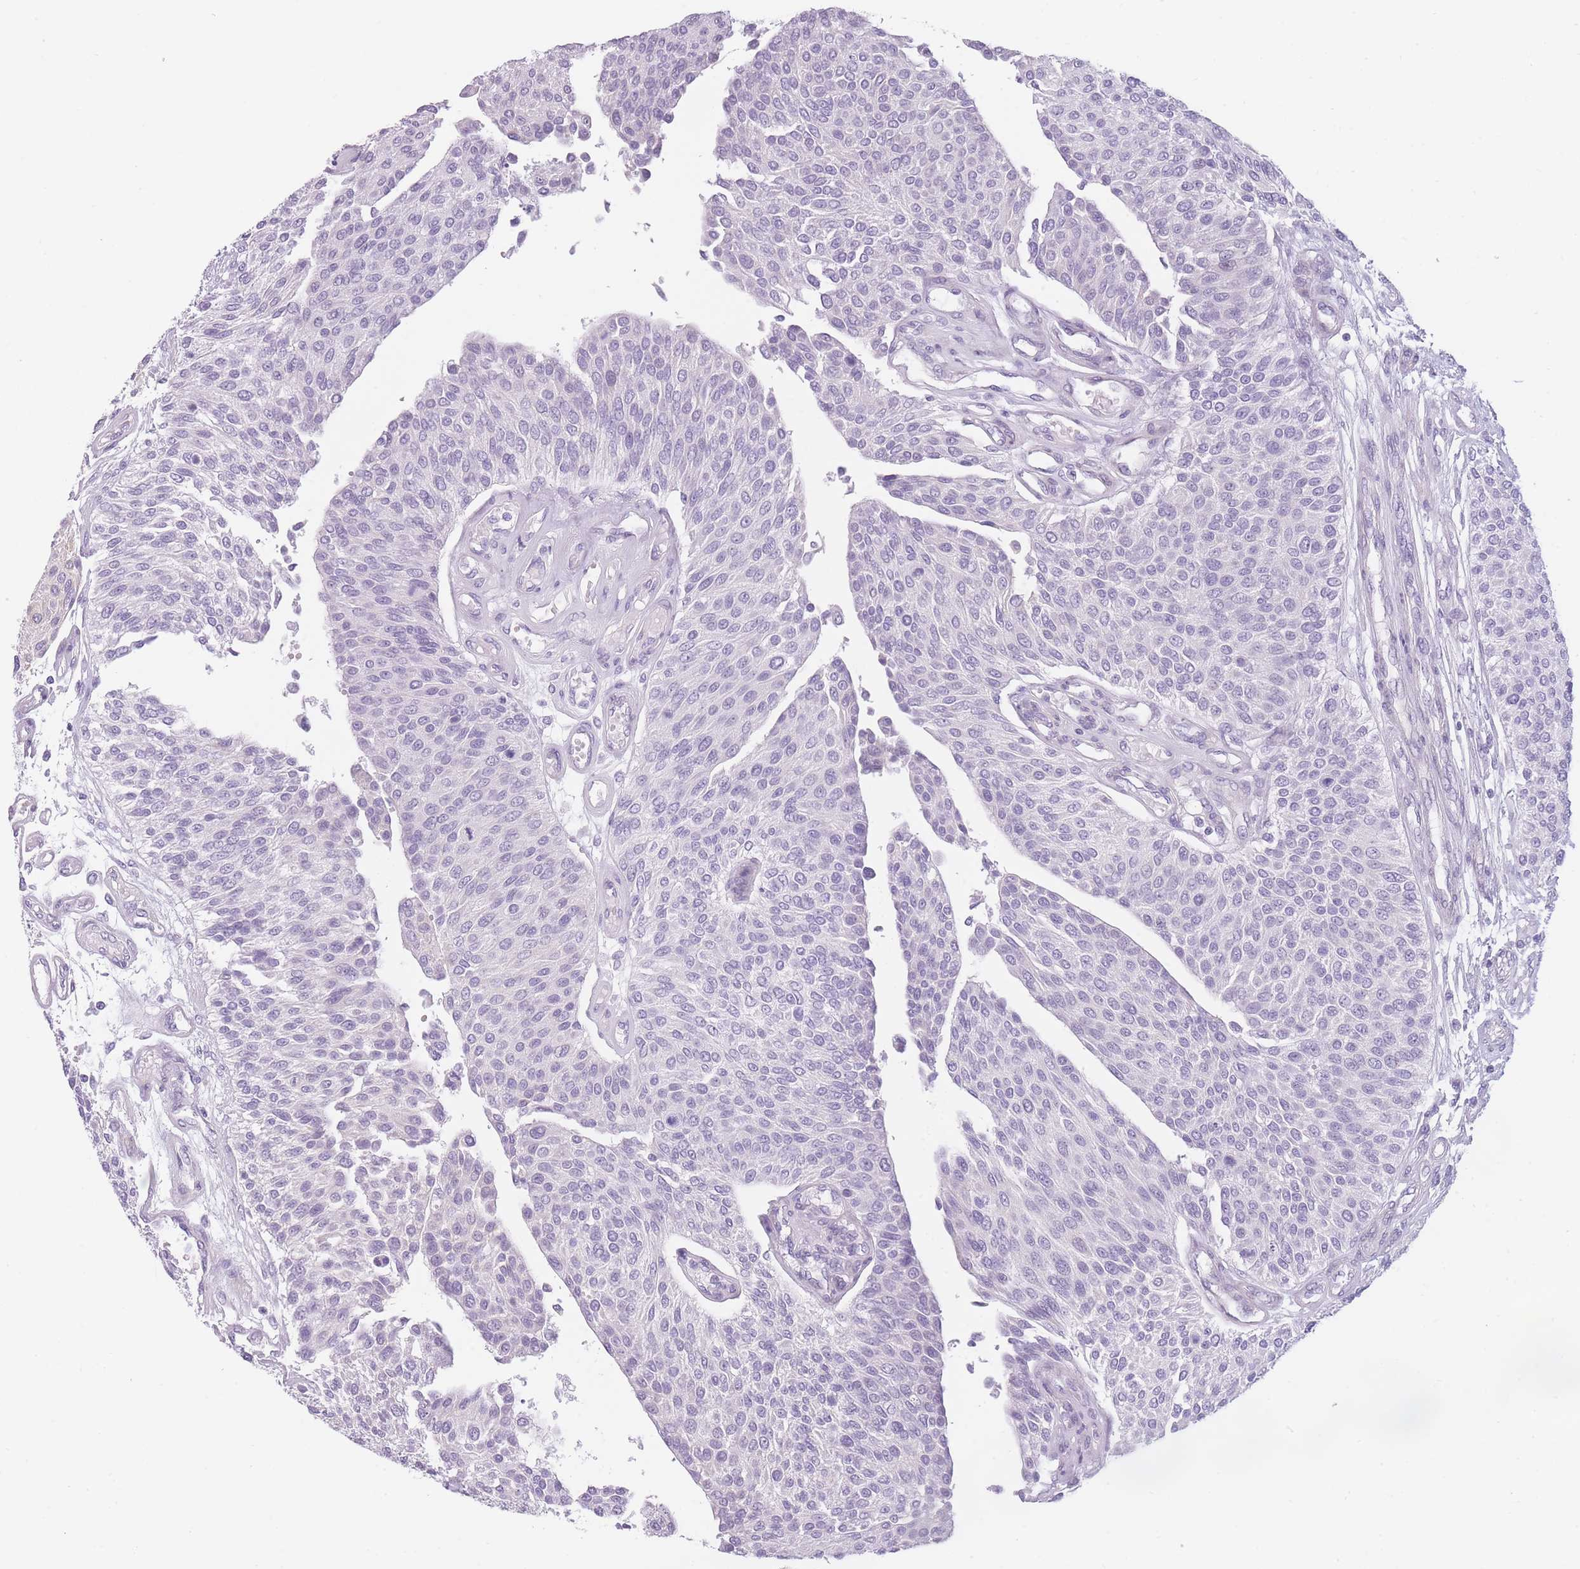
{"staining": {"intensity": "negative", "quantity": "none", "location": "none"}, "tissue": "urothelial cancer", "cell_type": "Tumor cells", "image_type": "cancer", "snomed": [{"axis": "morphology", "description": "Urothelial carcinoma, NOS"}, {"axis": "topography", "description": "Urinary bladder"}], "caption": "Tumor cells are negative for brown protein staining in urothelial cancer. Brightfield microscopy of IHC stained with DAB (3,3'-diaminobenzidine) (brown) and hematoxylin (blue), captured at high magnification.", "gene": "GGT1", "patient": {"sex": "male", "age": 55}}